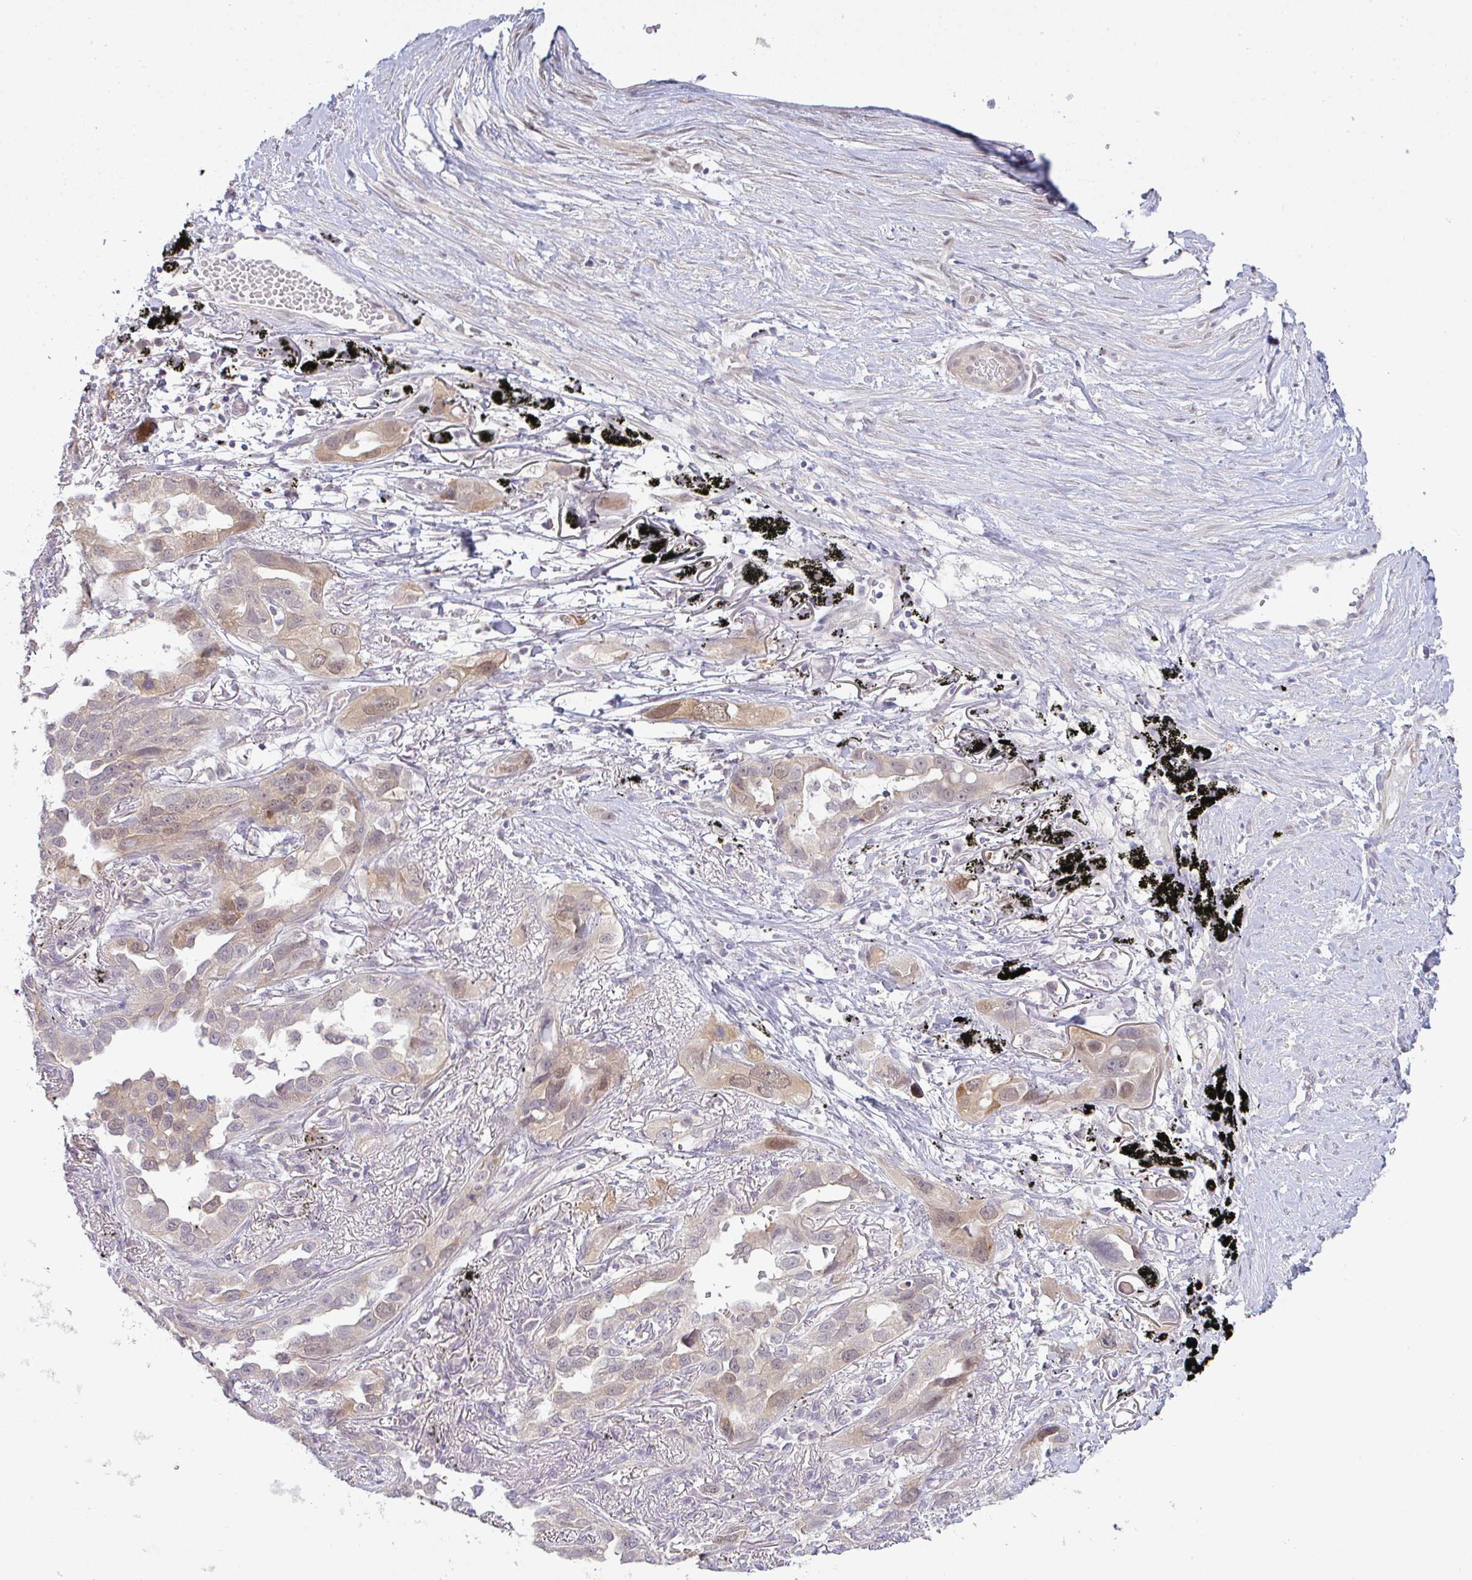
{"staining": {"intensity": "weak", "quantity": "<25%", "location": "cytoplasmic/membranous"}, "tissue": "lung cancer", "cell_type": "Tumor cells", "image_type": "cancer", "snomed": [{"axis": "morphology", "description": "Adenocarcinoma, NOS"}, {"axis": "topography", "description": "Lung"}], "caption": "Immunohistochemistry (IHC) image of neoplastic tissue: lung cancer stained with DAB (3,3'-diaminobenzidine) reveals no significant protein positivity in tumor cells.", "gene": "CSE1L", "patient": {"sex": "male", "age": 67}}